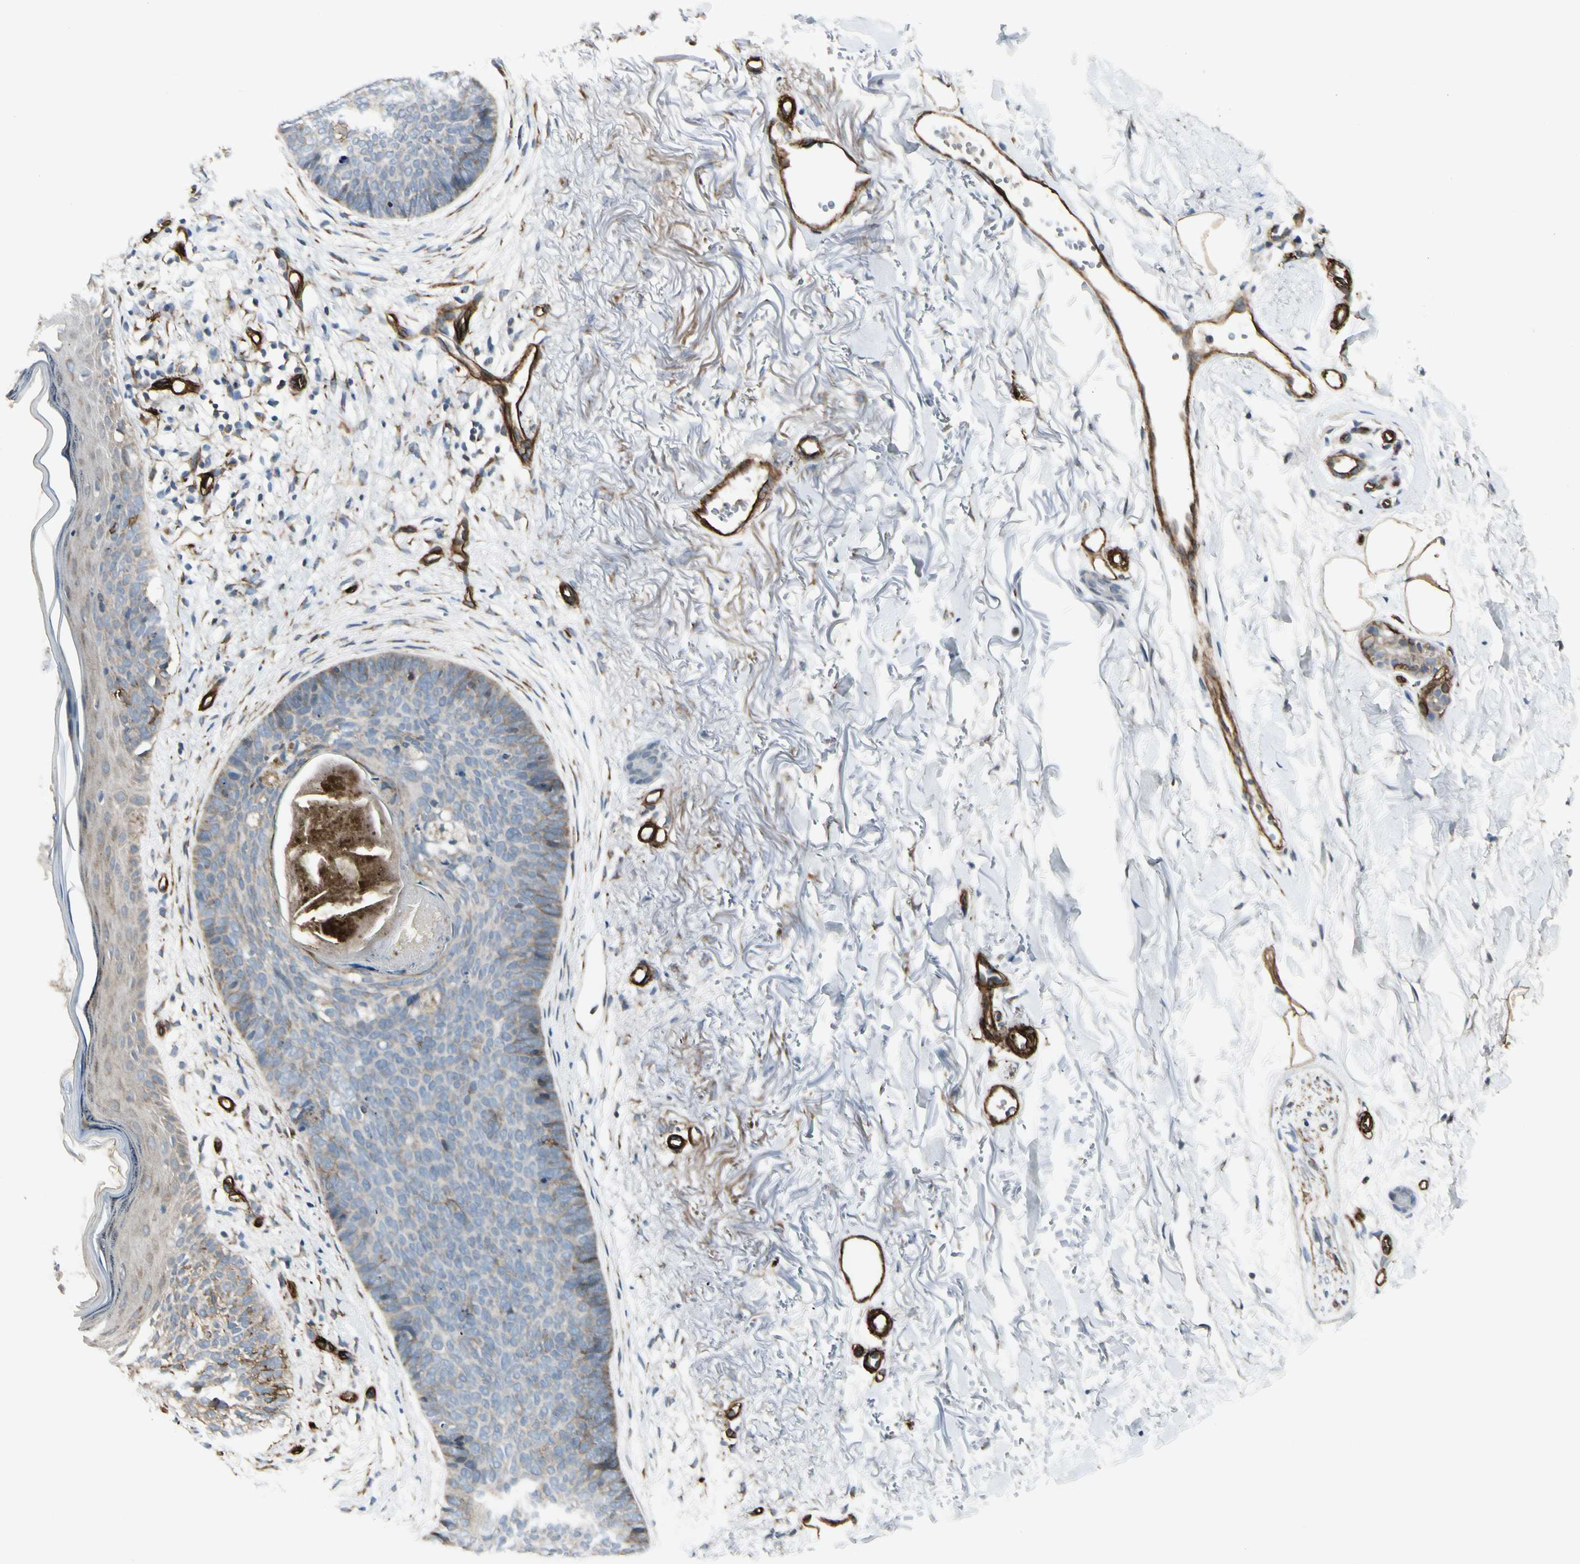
{"staining": {"intensity": "negative", "quantity": "none", "location": "none"}, "tissue": "skin cancer", "cell_type": "Tumor cells", "image_type": "cancer", "snomed": [{"axis": "morphology", "description": "Basal cell carcinoma"}, {"axis": "topography", "description": "Skin"}], "caption": "This is an IHC image of basal cell carcinoma (skin). There is no staining in tumor cells.", "gene": "MCAM", "patient": {"sex": "female", "age": 70}}